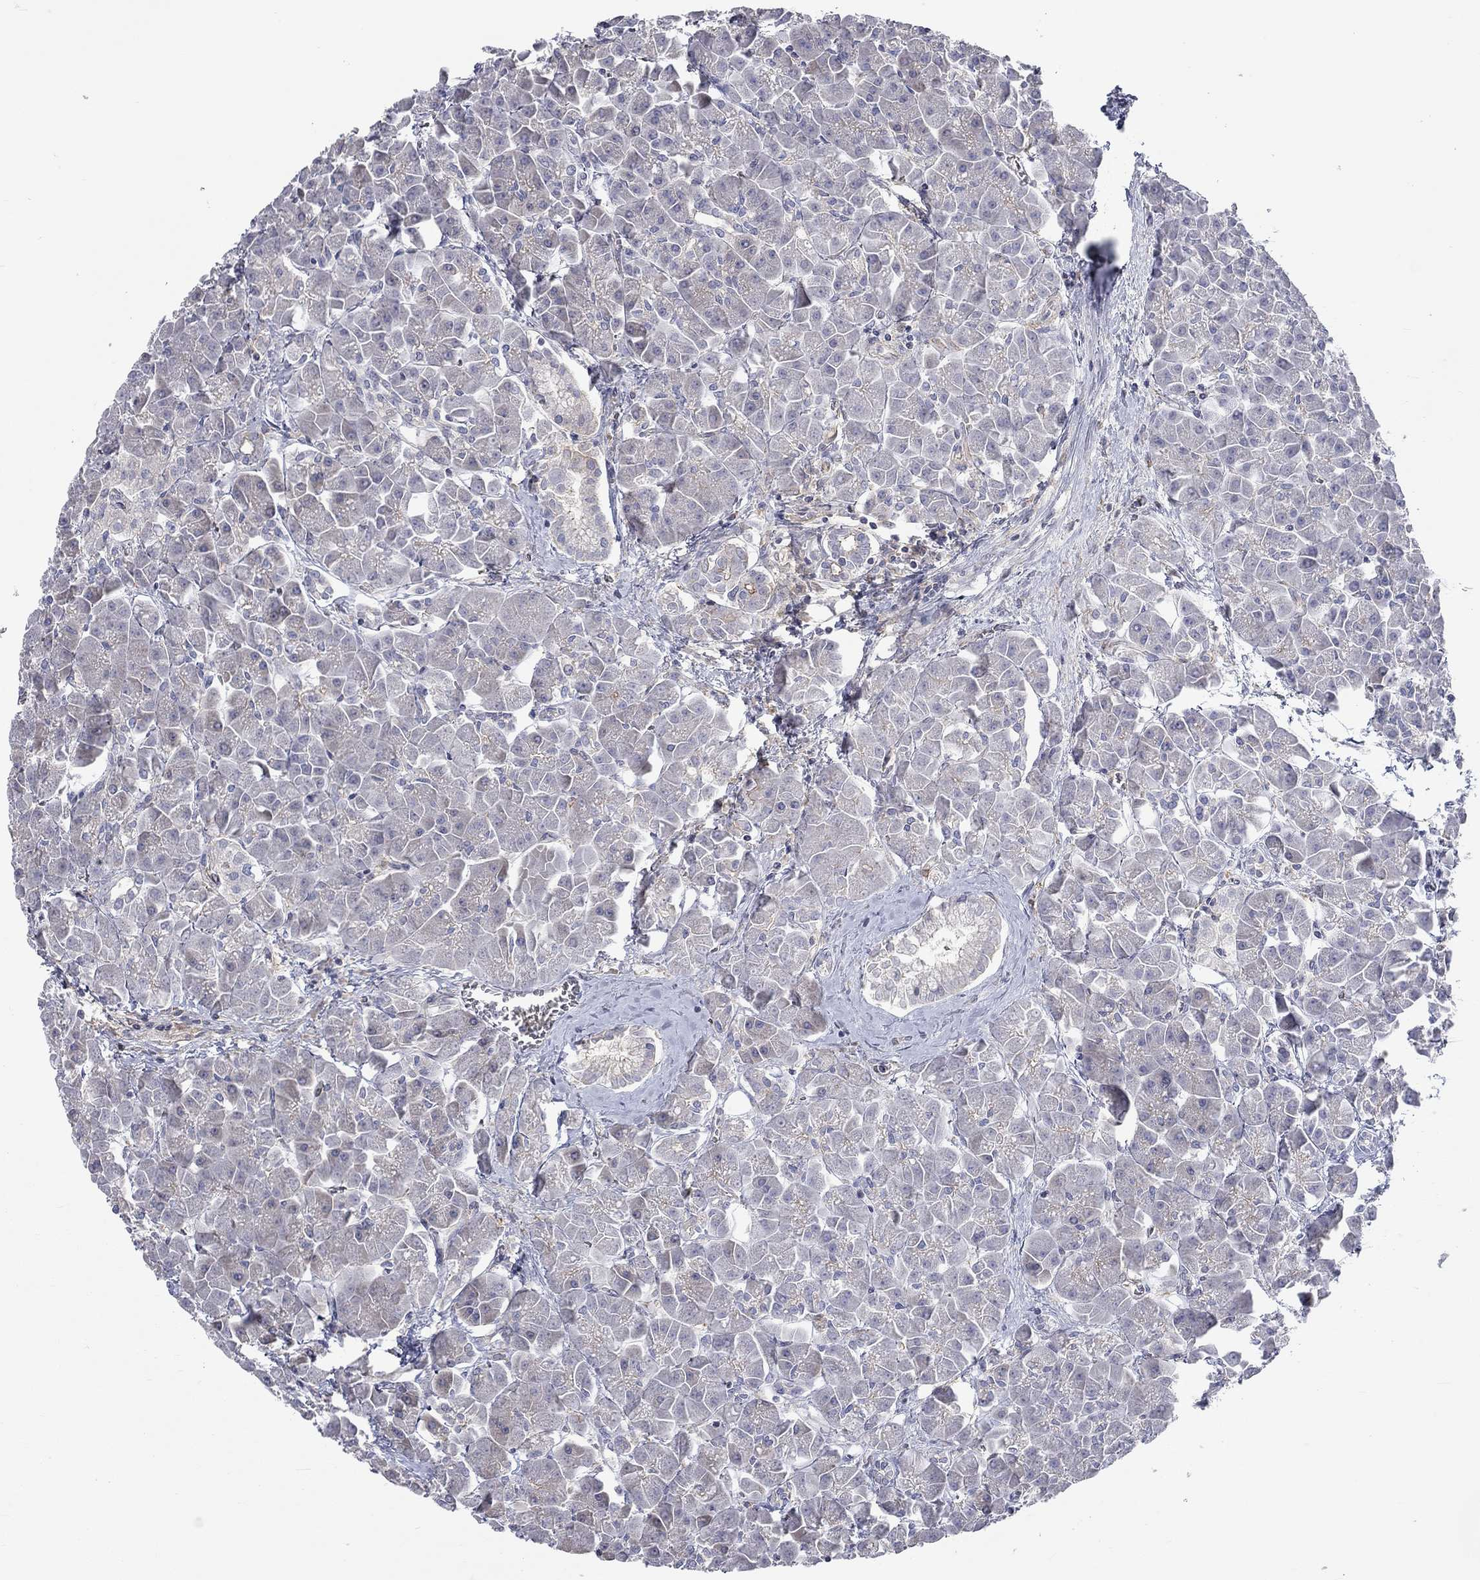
{"staining": {"intensity": "negative", "quantity": "none", "location": "none"}, "tissue": "pancreas", "cell_type": "Exocrine glandular cells", "image_type": "normal", "snomed": [{"axis": "morphology", "description": "Normal tissue, NOS"}, {"axis": "topography", "description": "Pancreas"}], "caption": "Immunohistochemistry of unremarkable pancreas exhibits no expression in exocrine glandular cells.", "gene": "PCDHGA10", "patient": {"sex": "male", "age": 70}}